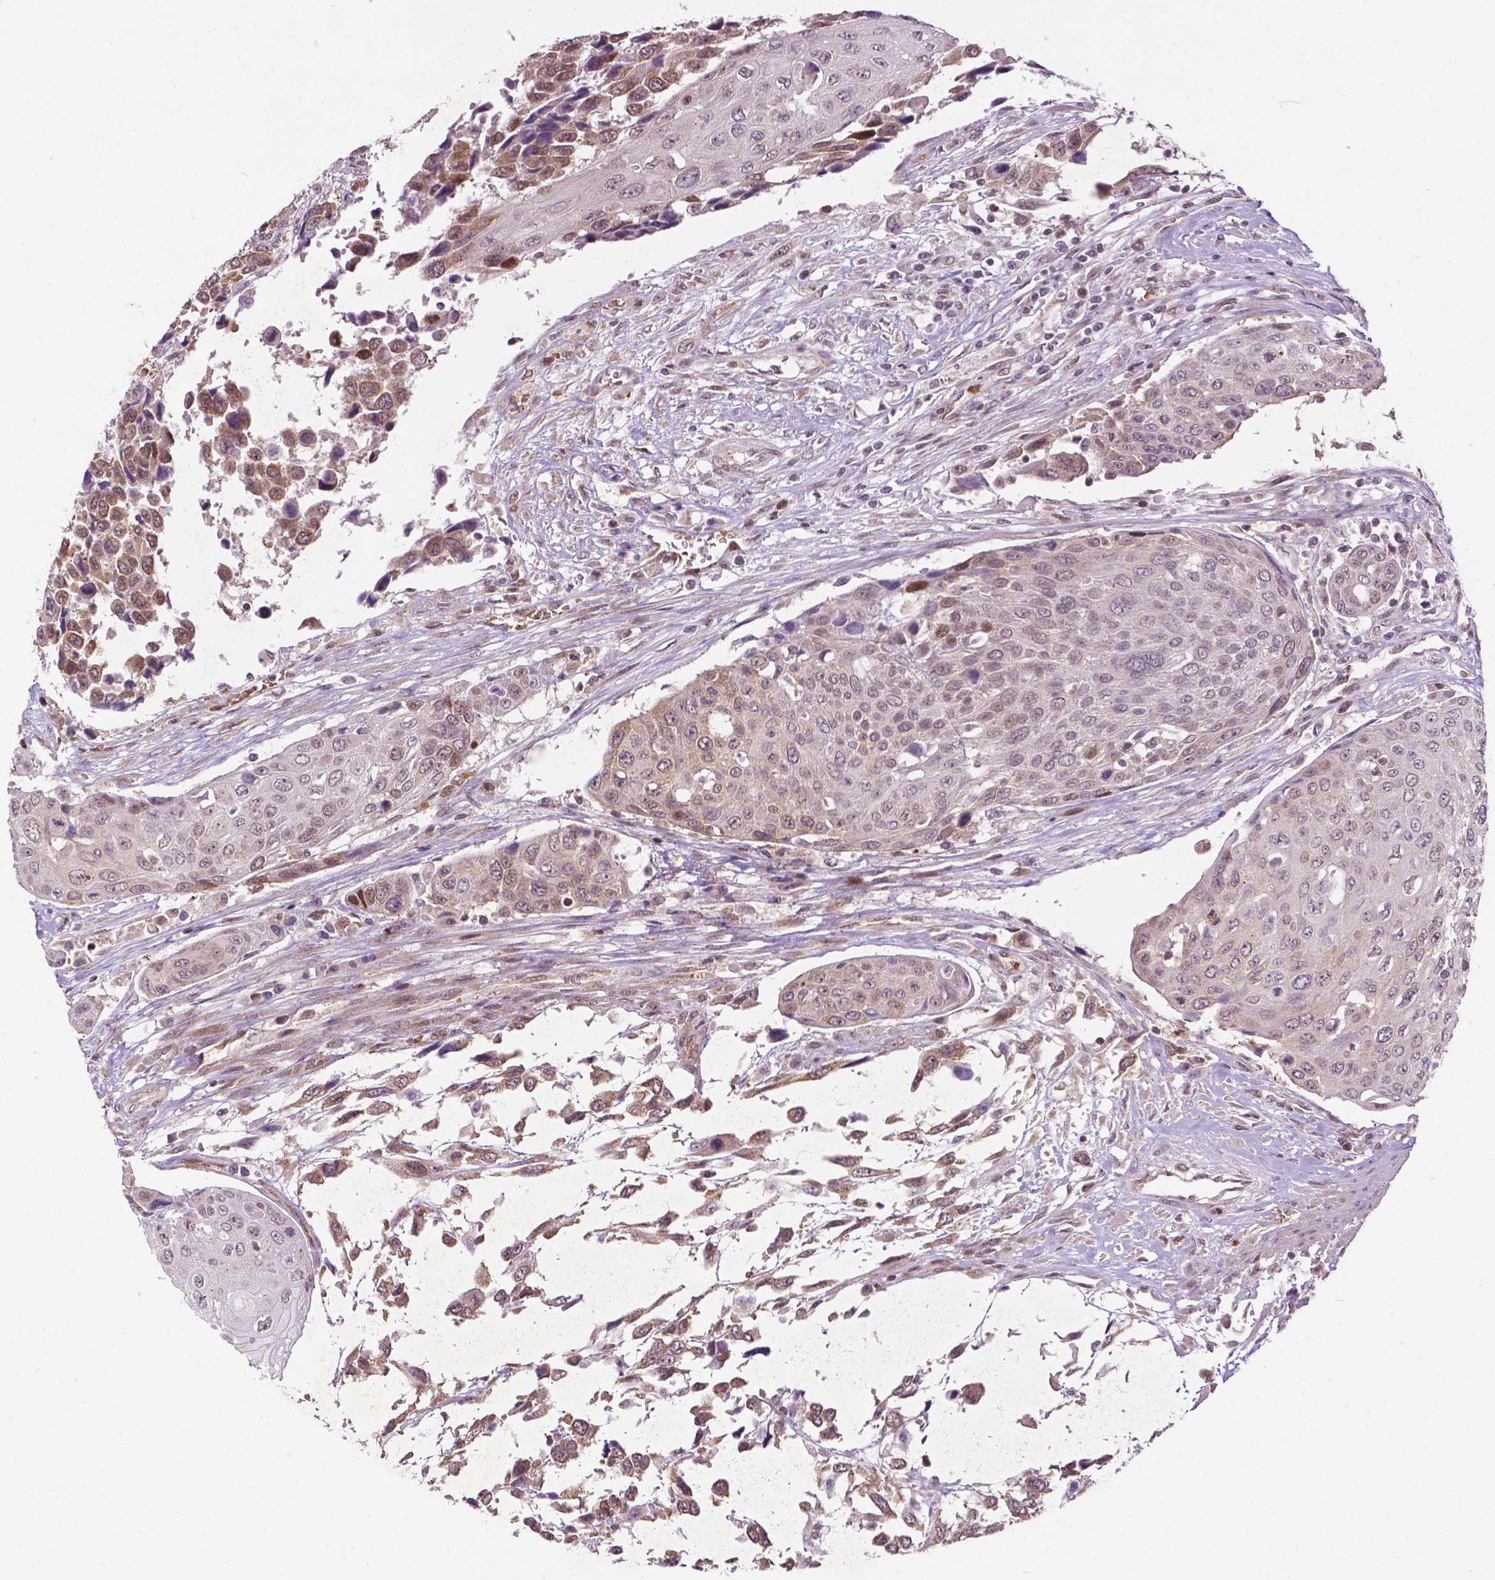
{"staining": {"intensity": "moderate", "quantity": "25%-75%", "location": "cytoplasmic/membranous,nuclear"}, "tissue": "urothelial cancer", "cell_type": "Tumor cells", "image_type": "cancer", "snomed": [{"axis": "morphology", "description": "Urothelial carcinoma, High grade"}, {"axis": "topography", "description": "Urinary bladder"}], "caption": "IHC of human urothelial carcinoma (high-grade) reveals medium levels of moderate cytoplasmic/membranous and nuclear expression in approximately 25%-75% of tumor cells.", "gene": "ZNF41", "patient": {"sex": "female", "age": 70}}